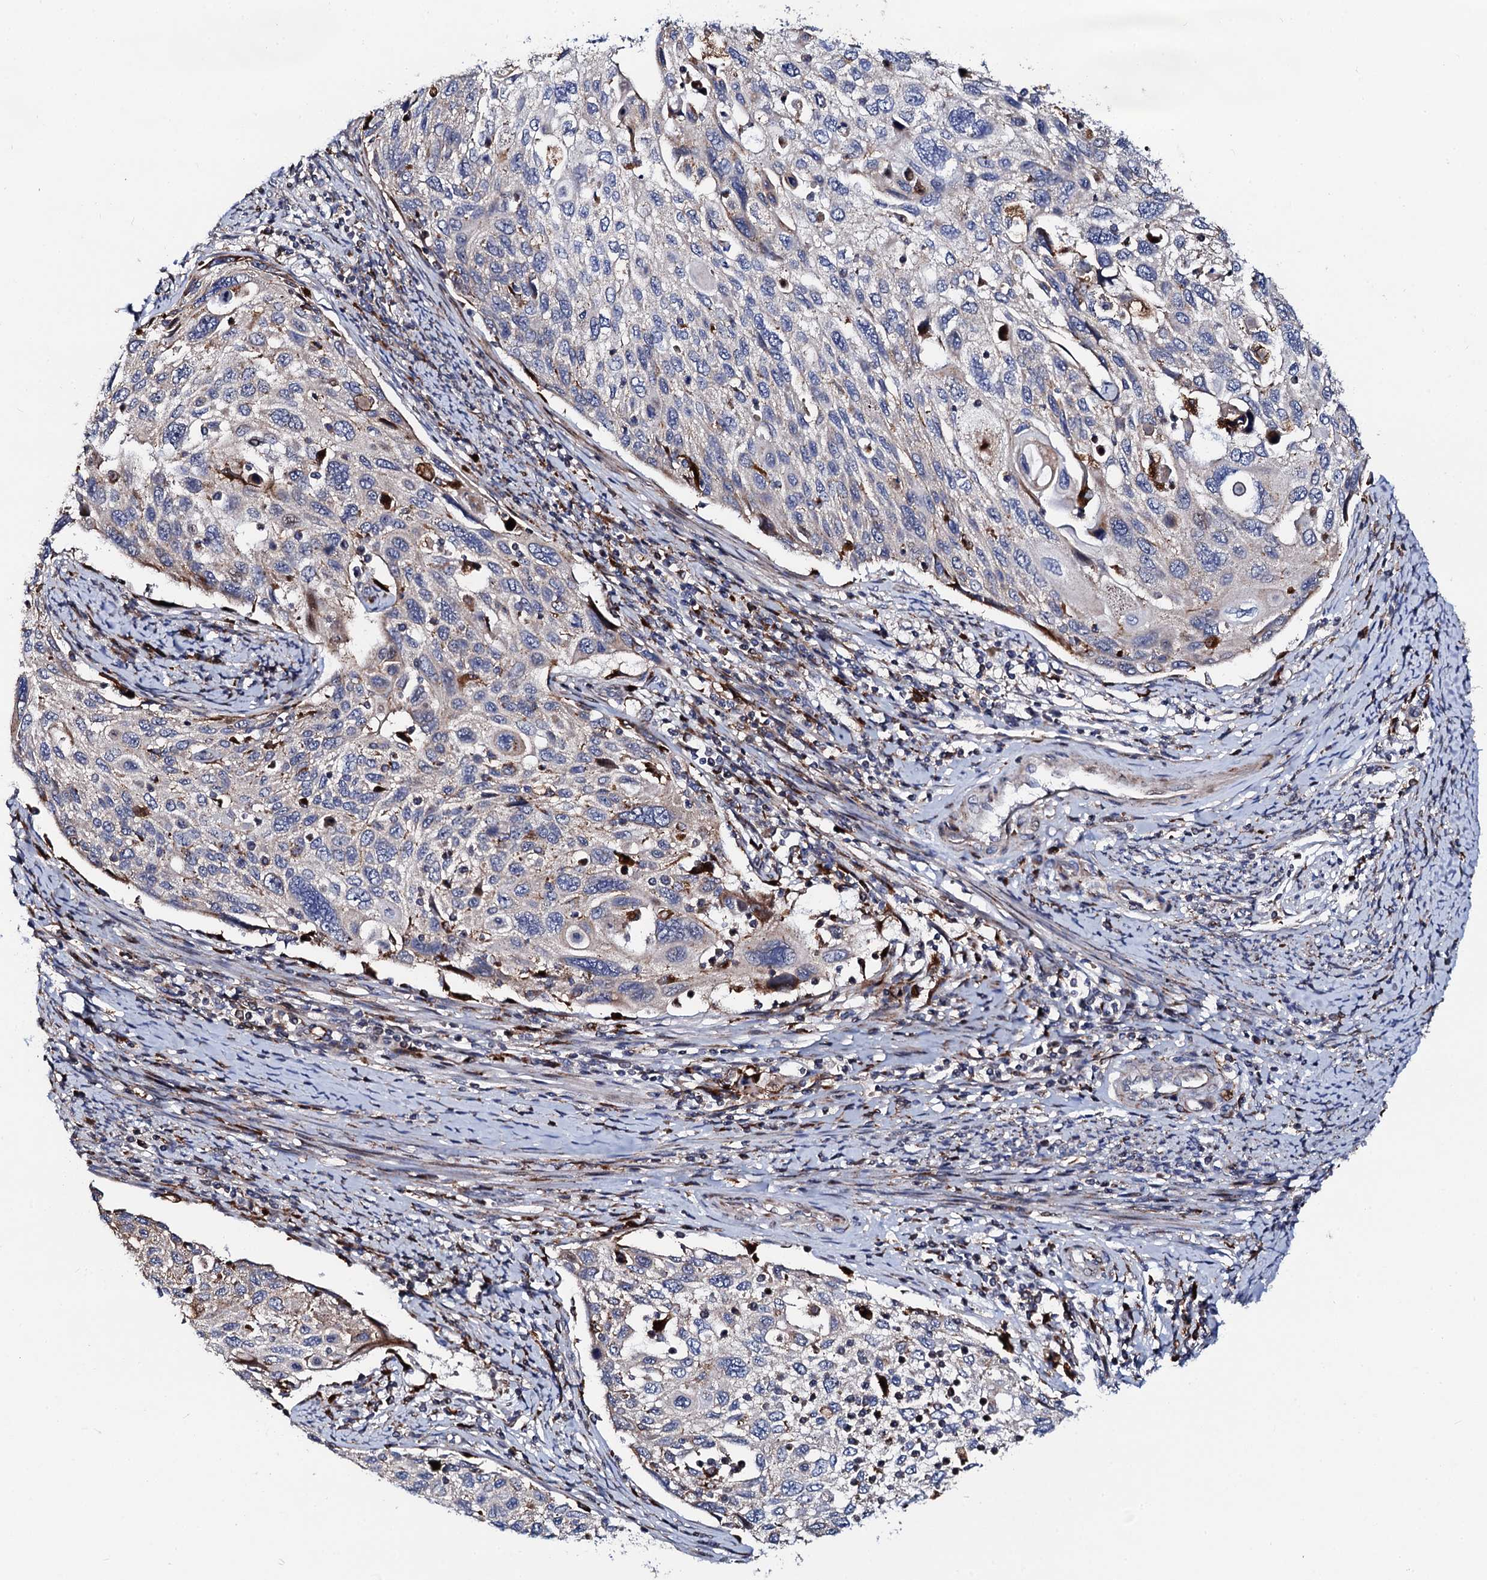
{"staining": {"intensity": "weak", "quantity": "<25%", "location": "cytoplasmic/membranous"}, "tissue": "cervical cancer", "cell_type": "Tumor cells", "image_type": "cancer", "snomed": [{"axis": "morphology", "description": "Squamous cell carcinoma, NOS"}, {"axis": "topography", "description": "Cervix"}], "caption": "An IHC photomicrograph of squamous cell carcinoma (cervical) is shown. There is no staining in tumor cells of squamous cell carcinoma (cervical).", "gene": "TCIRG1", "patient": {"sex": "female", "age": 70}}